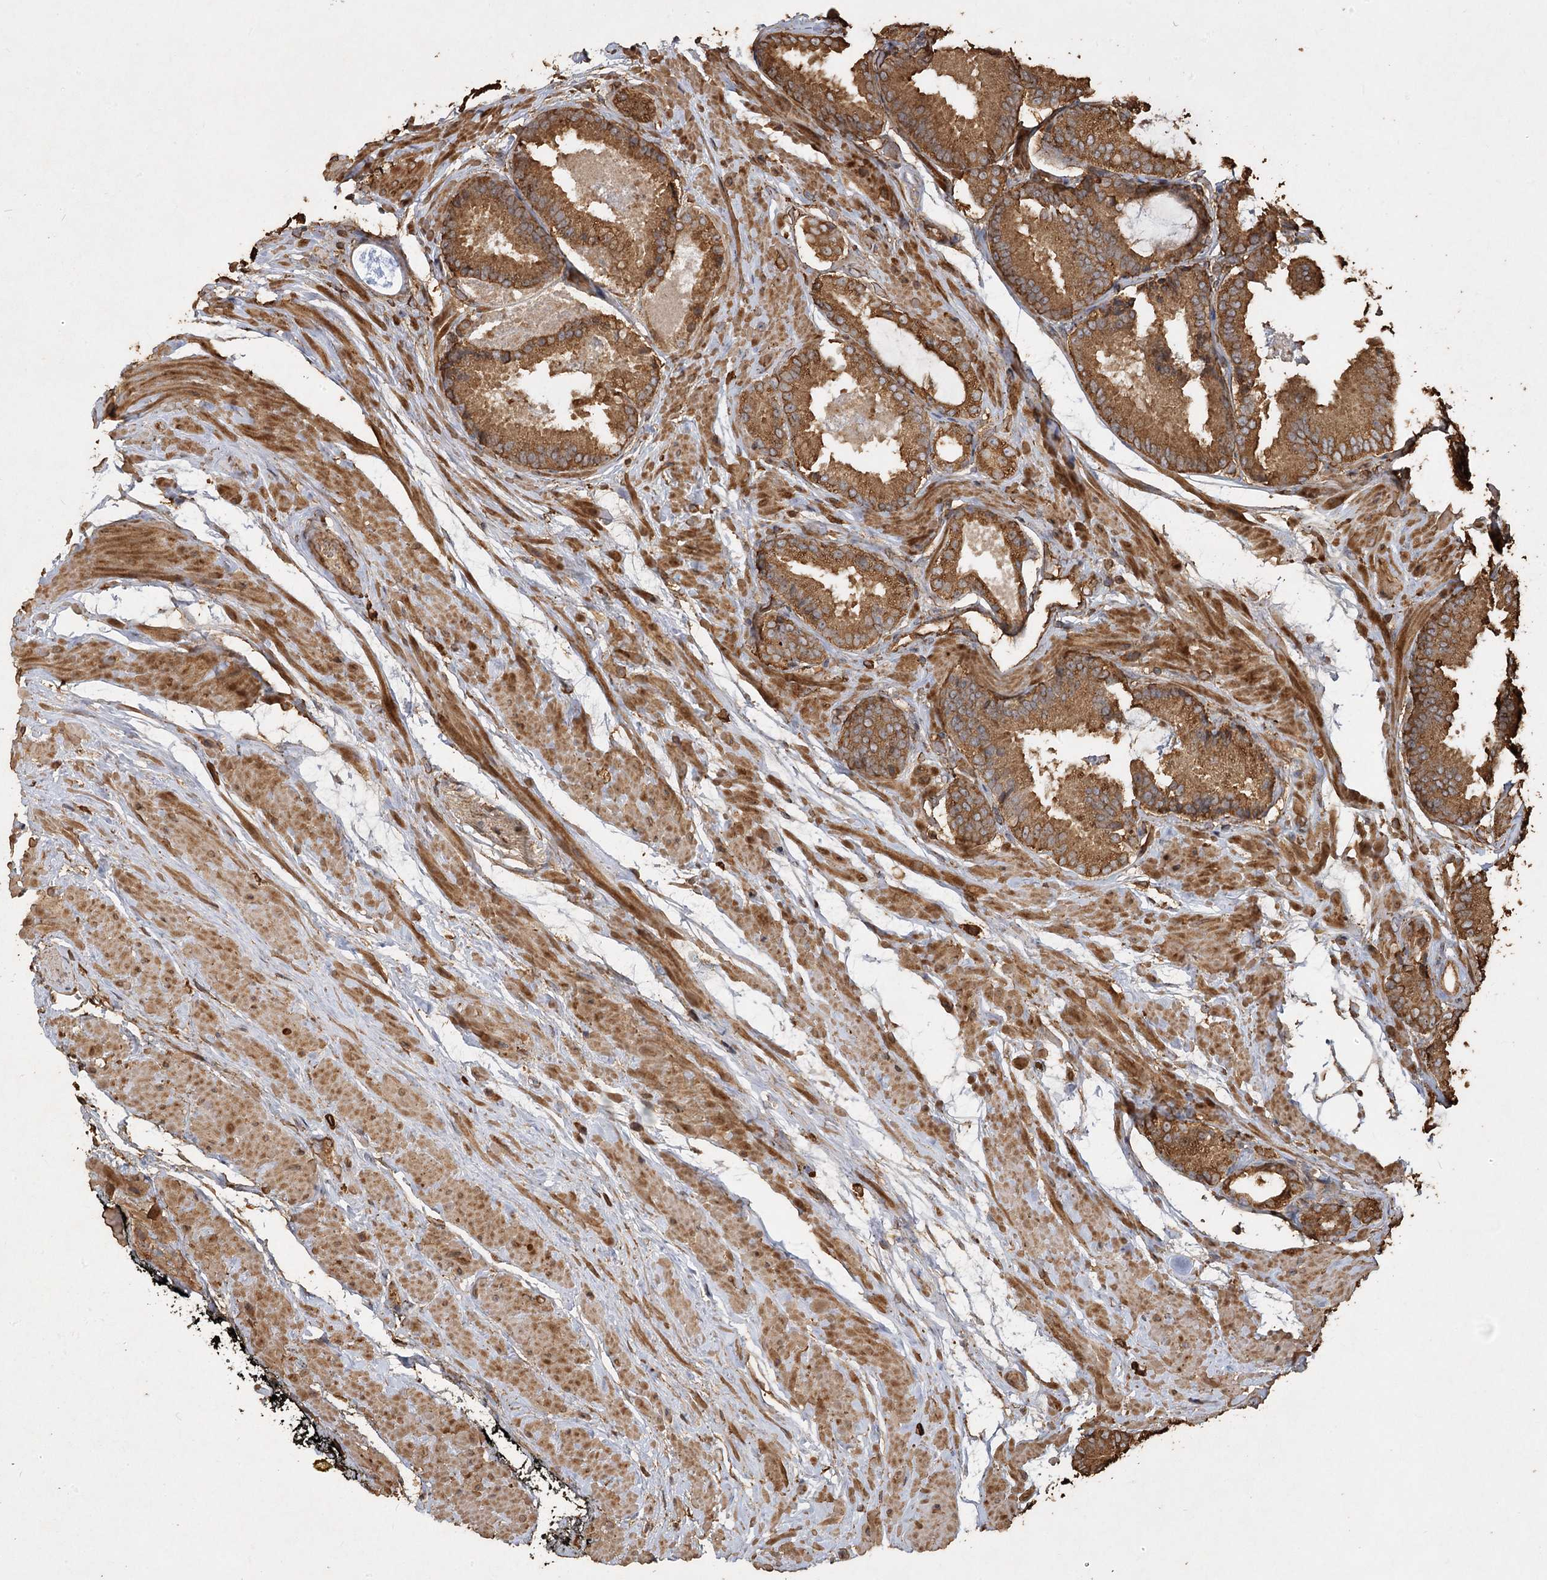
{"staining": {"intensity": "moderate", "quantity": ">75%", "location": "cytoplasmic/membranous"}, "tissue": "prostate cancer", "cell_type": "Tumor cells", "image_type": "cancer", "snomed": [{"axis": "morphology", "description": "Adenocarcinoma, Low grade"}, {"axis": "topography", "description": "Prostate"}], "caption": "DAB immunohistochemical staining of prostate cancer (low-grade adenocarcinoma) exhibits moderate cytoplasmic/membranous protein positivity in approximately >75% of tumor cells.", "gene": "PIK3C2A", "patient": {"sex": "male", "age": 71}}